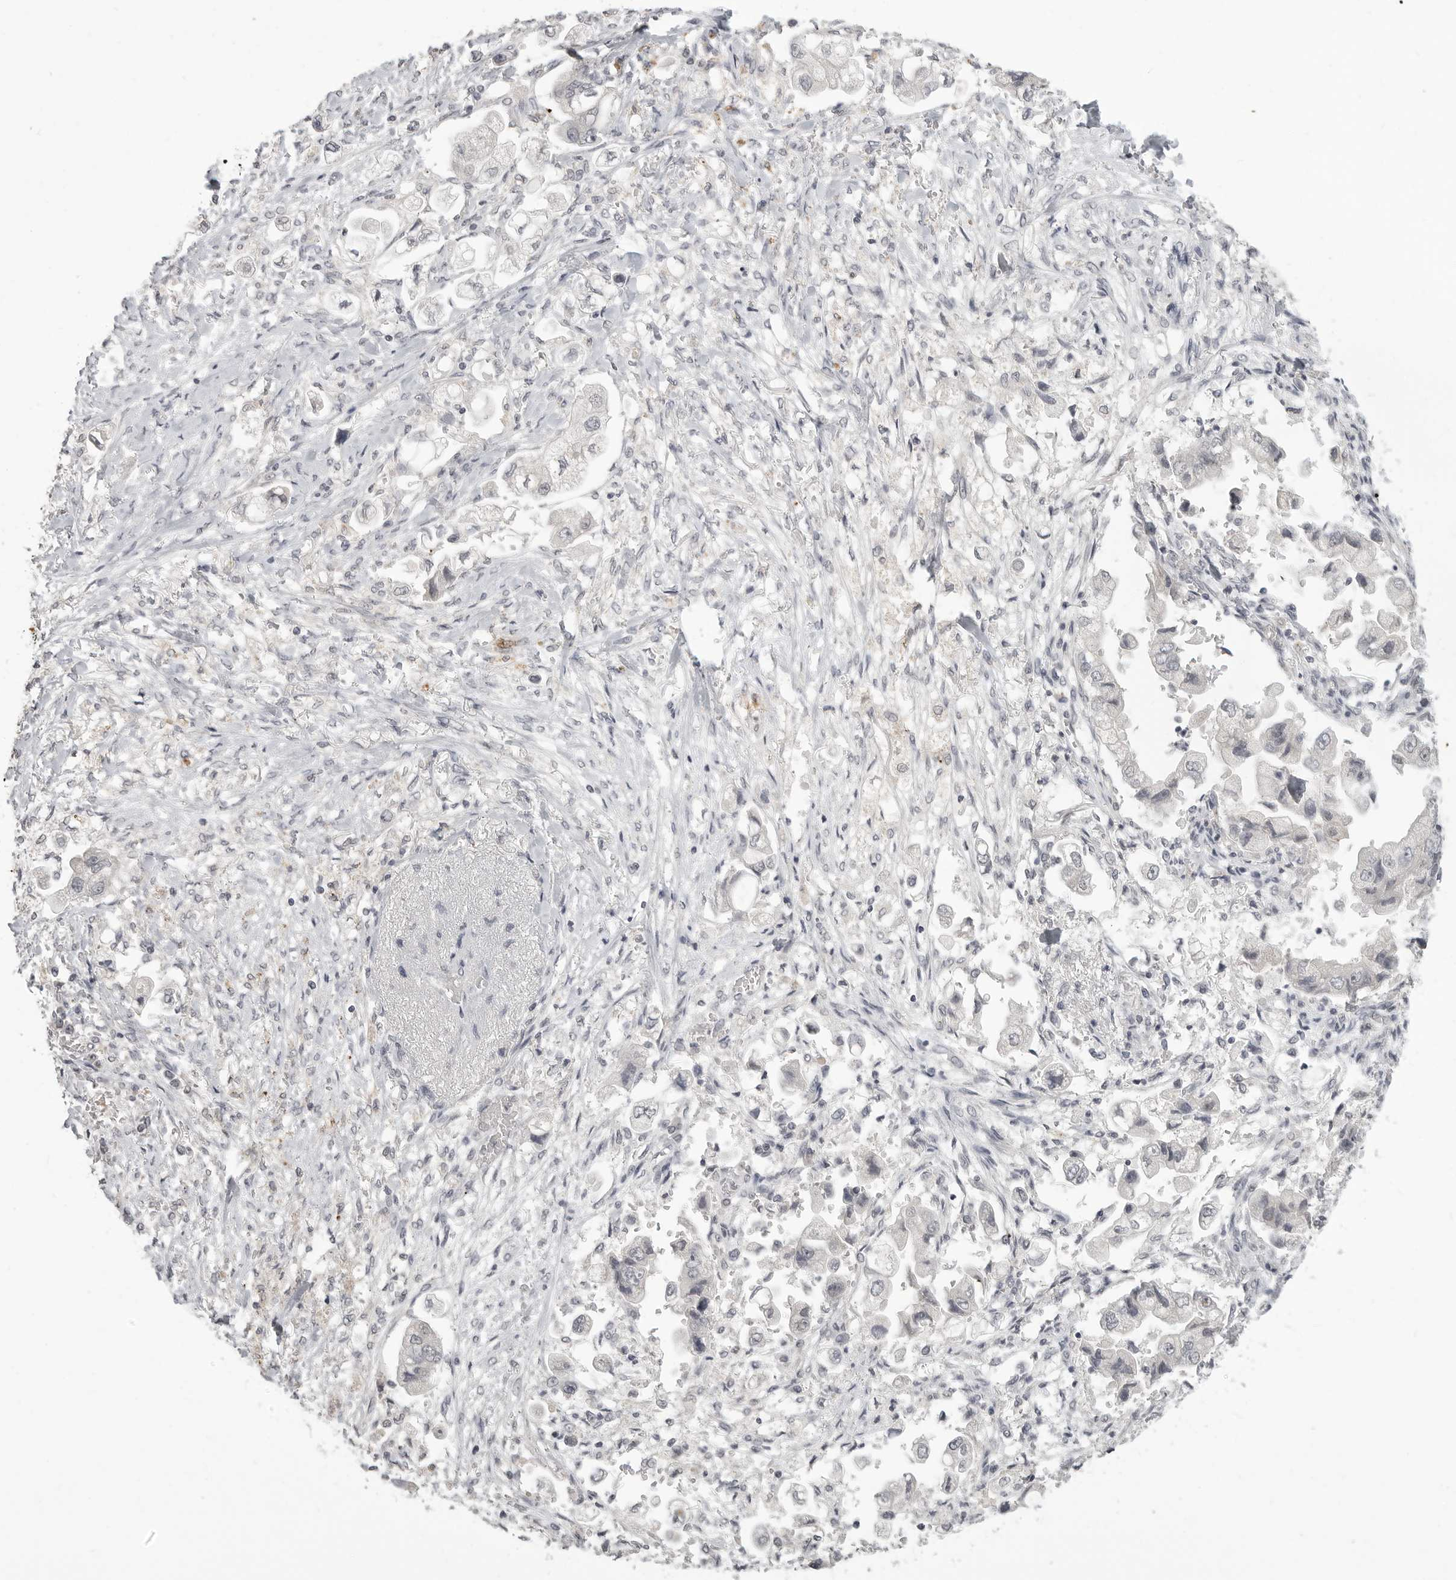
{"staining": {"intensity": "negative", "quantity": "none", "location": "none"}, "tissue": "stomach cancer", "cell_type": "Tumor cells", "image_type": "cancer", "snomed": [{"axis": "morphology", "description": "Adenocarcinoma, NOS"}, {"axis": "topography", "description": "Stomach"}], "caption": "A micrograph of stomach adenocarcinoma stained for a protein shows no brown staining in tumor cells. (DAB IHC visualized using brightfield microscopy, high magnification).", "gene": "PRSS1", "patient": {"sex": "male", "age": 62}}